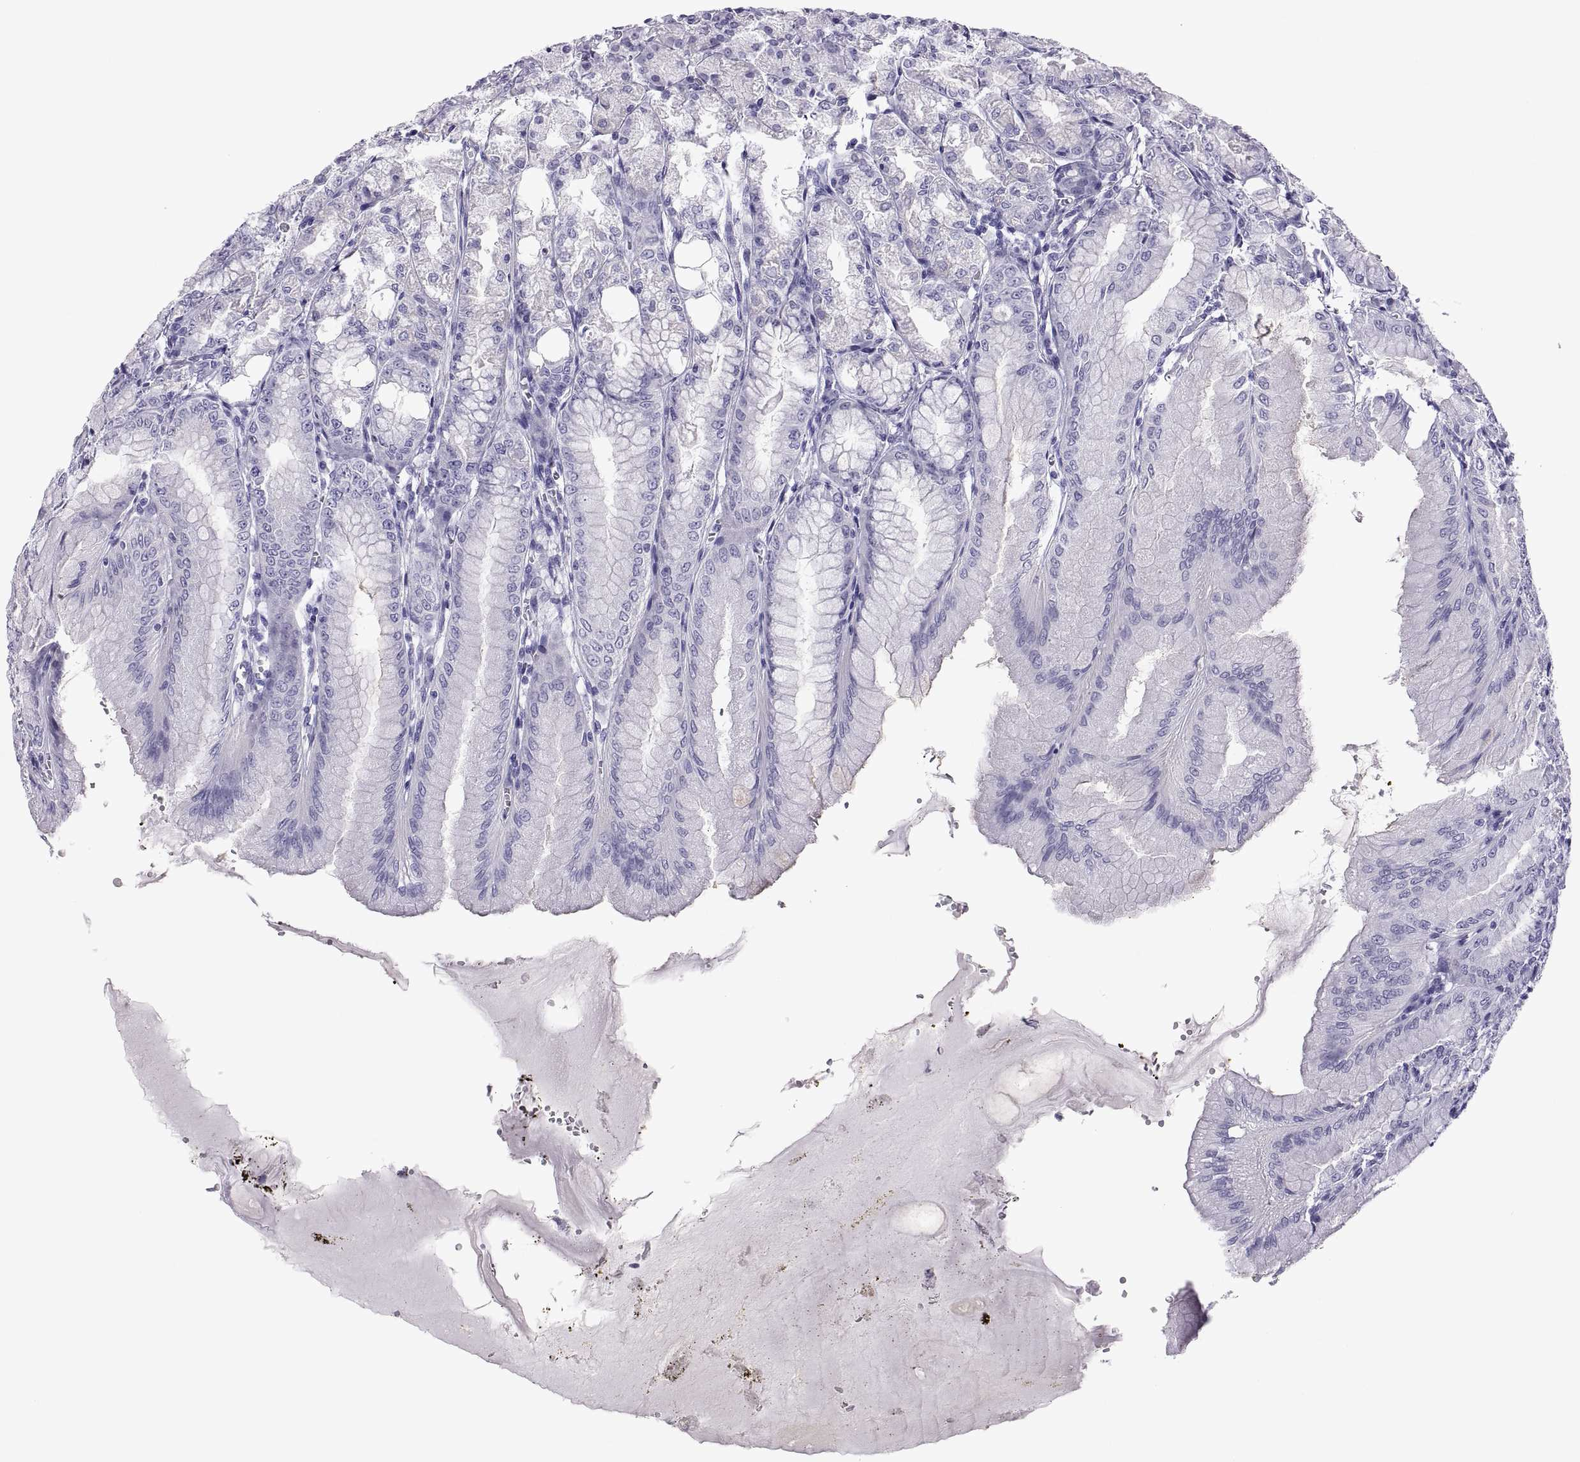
{"staining": {"intensity": "negative", "quantity": "none", "location": "none"}, "tissue": "stomach", "cell_type": "Glandular cells", "image_type": "normal", "snomed": [{"axis": "morphology", "description": "Normal tissue, NOS"}, {"axis": "topography", "description": "Stomach, lower"}], "caption": "Histopathology image shows no protein positivity in glandular cells of unremarkable stomach. Brightfield microscopy of immunohistochemistry (IHC) stained with DAB (3,3'-diaminobenzidine) (brown) and hematoxylin (blue), captured at high magnification.", "gene": "C3orf22", "patient": {"sex": "male", "age": 71}}